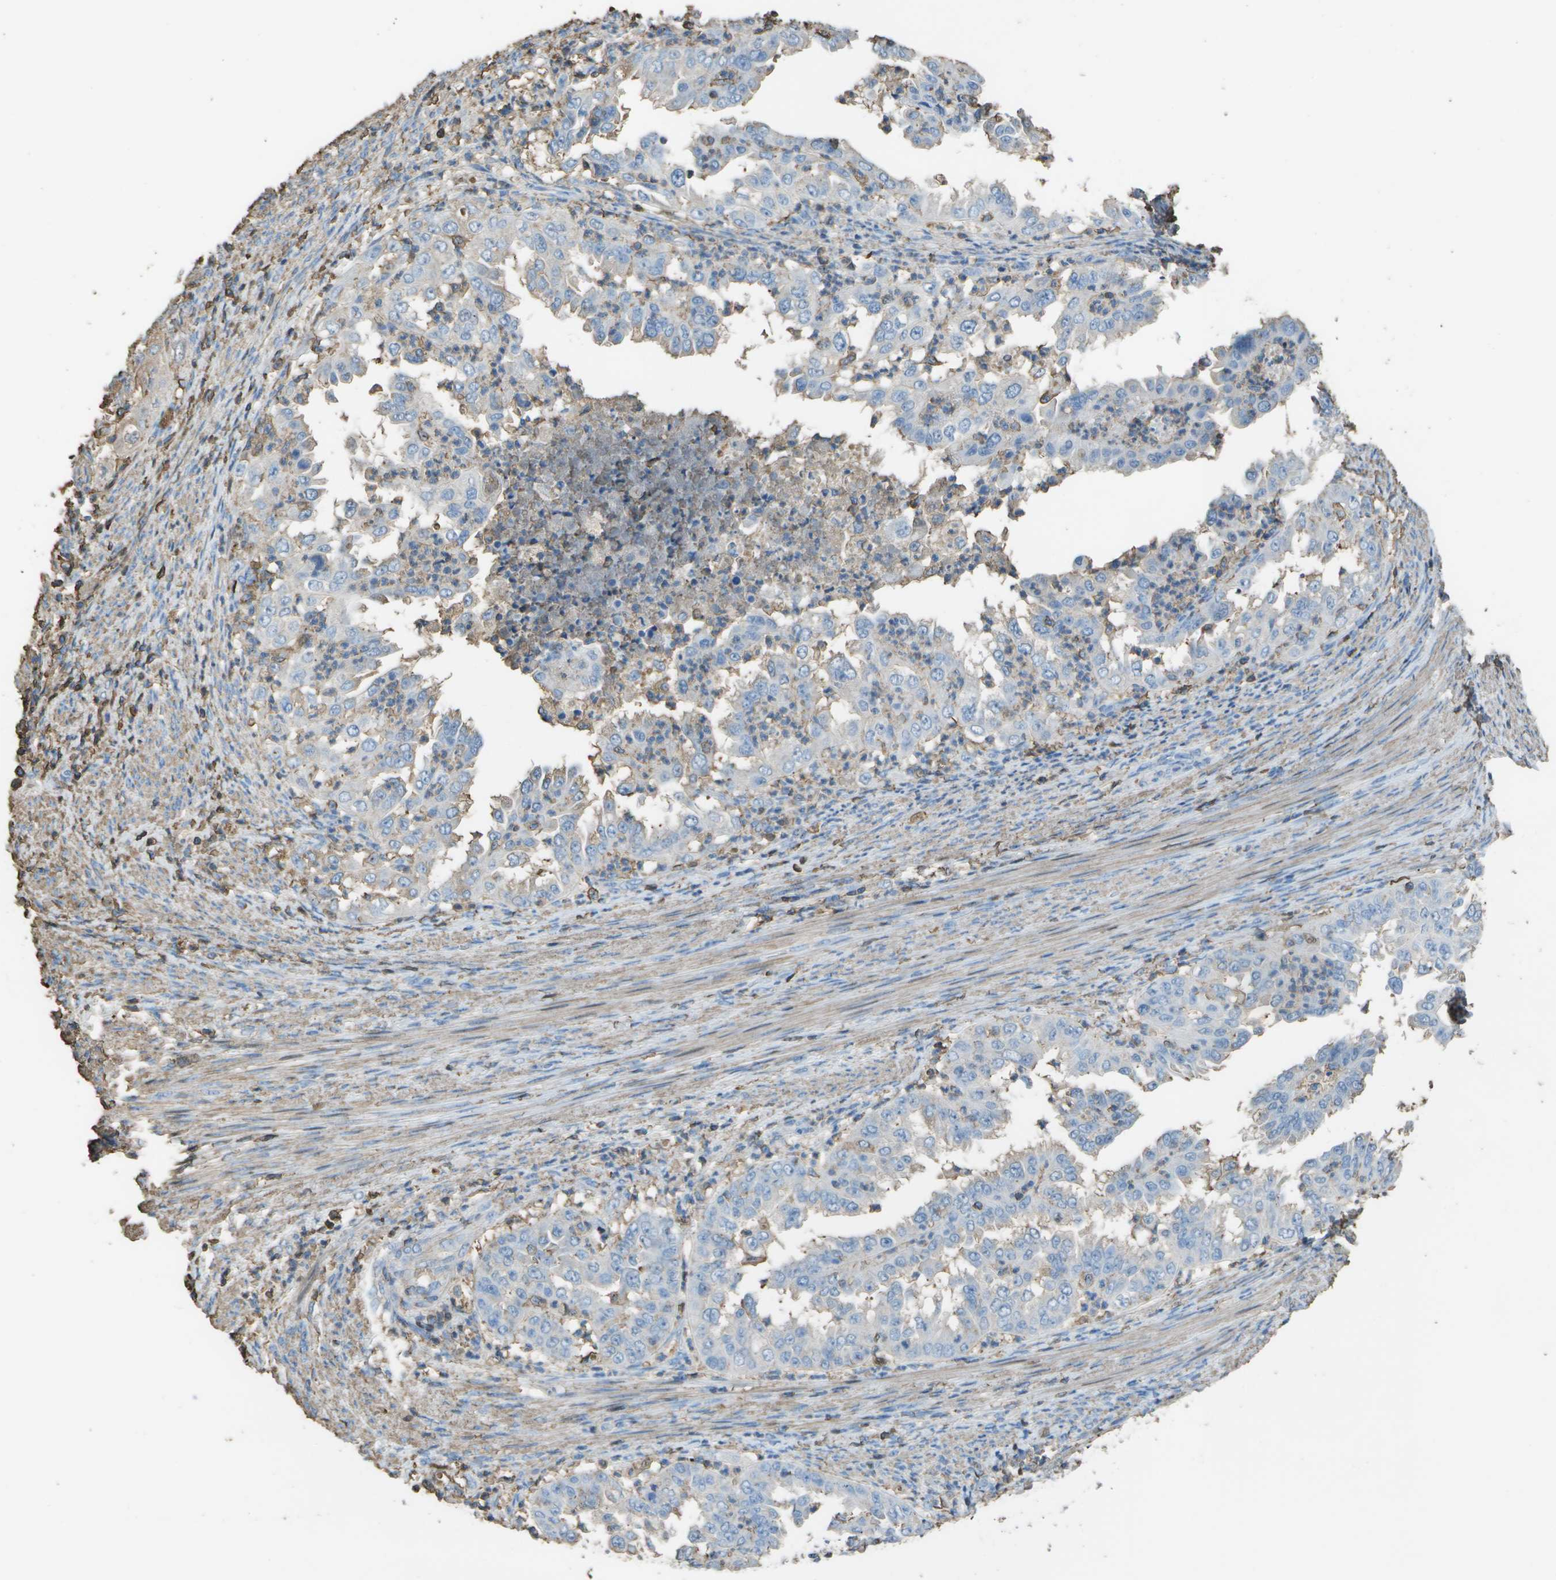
{"staining": {"intensity": "weak", "quantity": "<25%", "location": "cytoplasmic/membranous"}, "tissue": "endometrial cancer", "cell_type": "Tumor cells", "image_type": "cancer", "snomed": [{"axis": "morphology", "description": "Adenocarcinoma, NOS"}, {"axis": "topography", "description": "Endometrium"}], "caption": "Tumor cells are negative for protein expression in human endometrial cancer.", "gene": "CYP4F11", "patient": {"sex": "female", "age": 85}}